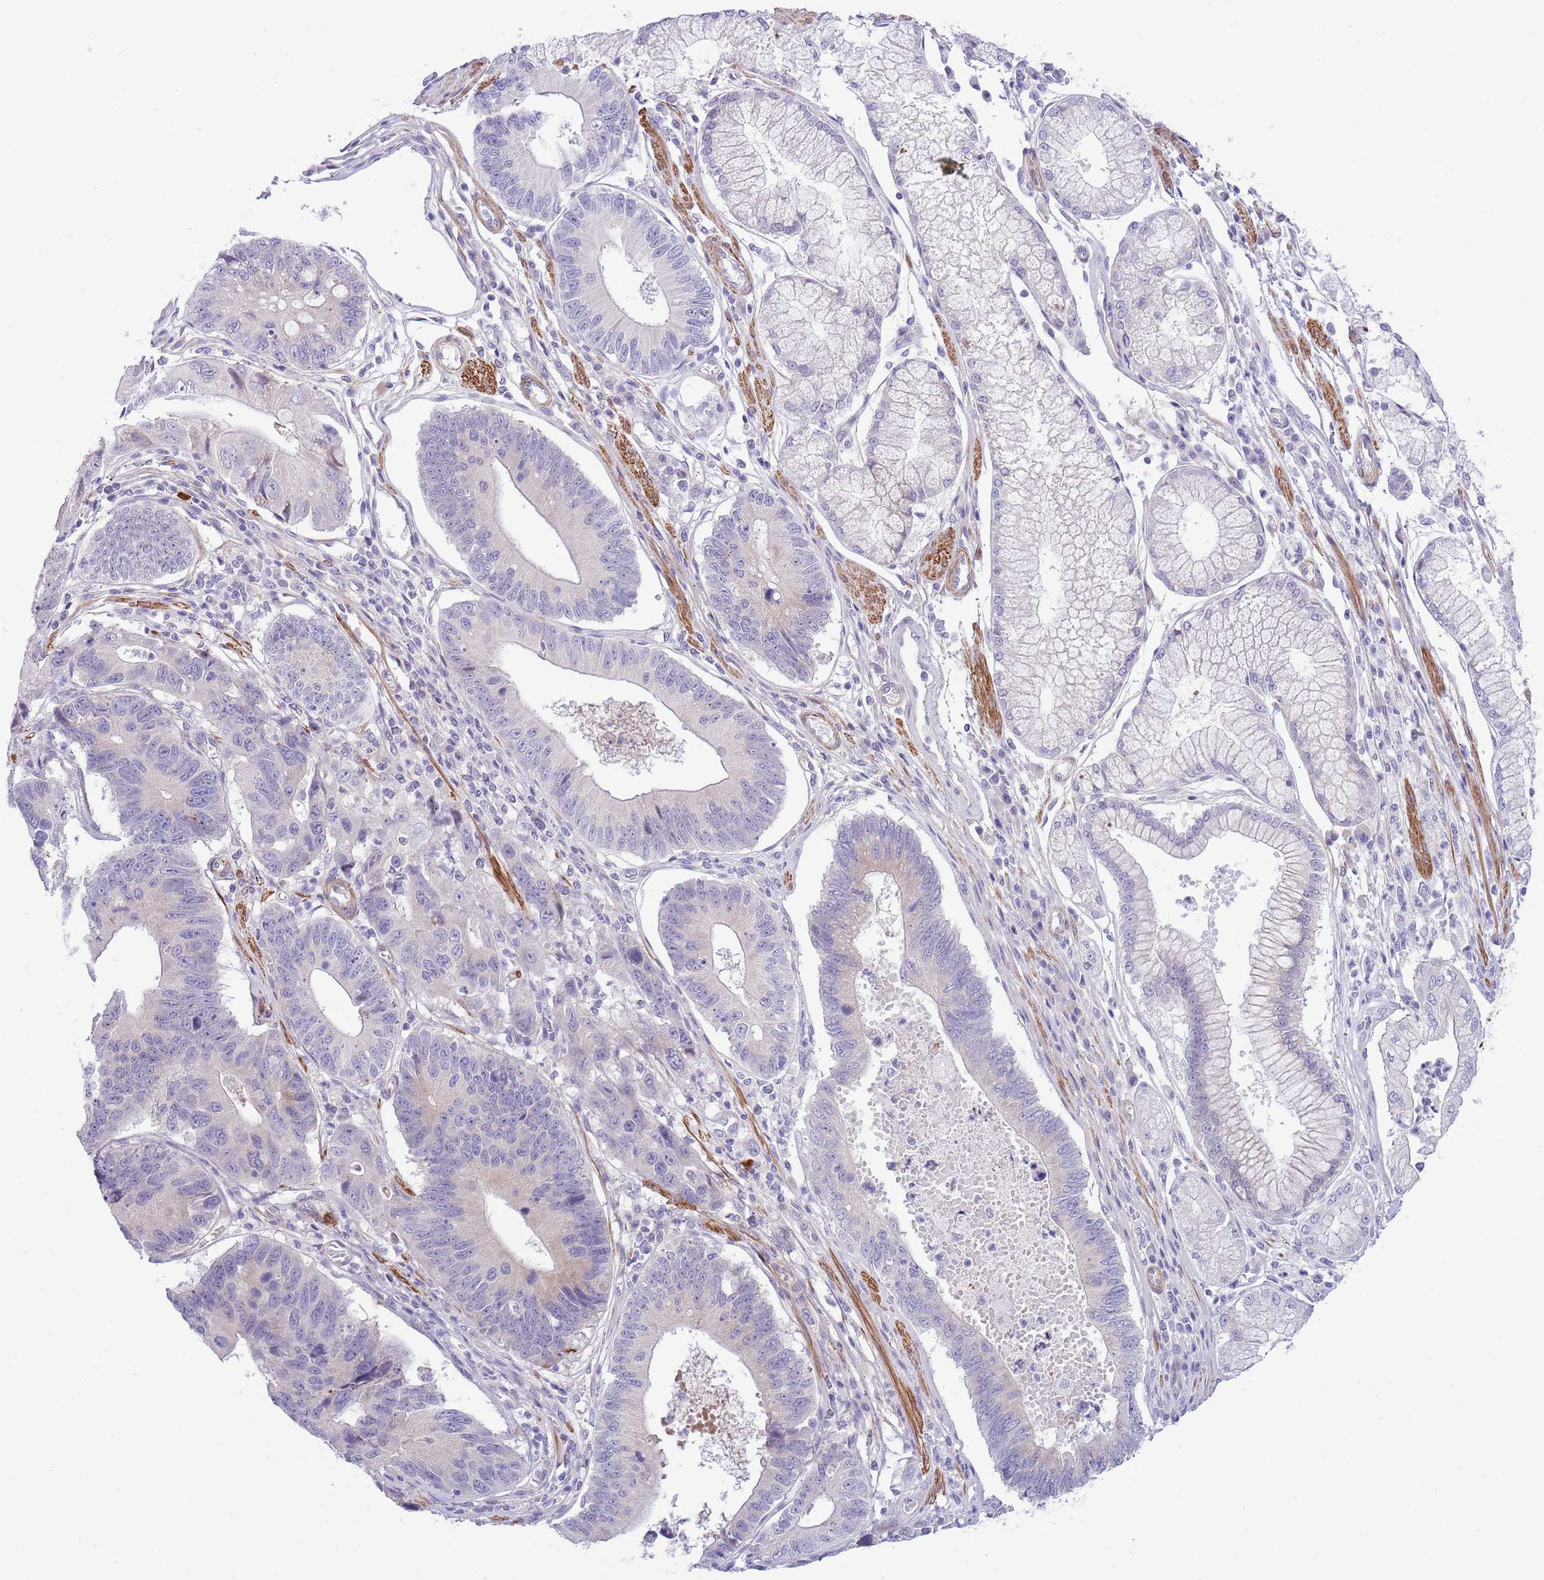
{"staining": {"intensity": "moderate", "quantity": "<25%", "location": "cytoplasmic/membranous"}, "tissue": "stomach cancer", "cell_type": "Tumor cells", "image_type": "cancer", "snomed": [{"axis": "morphology", "description": "Adenocarcinoma, NOS"}, {"axis": "topography", "description": "Stomach"}], "caption": "A high-resolution image shows IHC staining of stomach adenocarcinoma, which demonstrates moderate cytoplasmic/membranous positivity in approximately <25% of tumor cells.", "gene": "ZC4H2", "patient": {"sex": "male", "age": 59}}